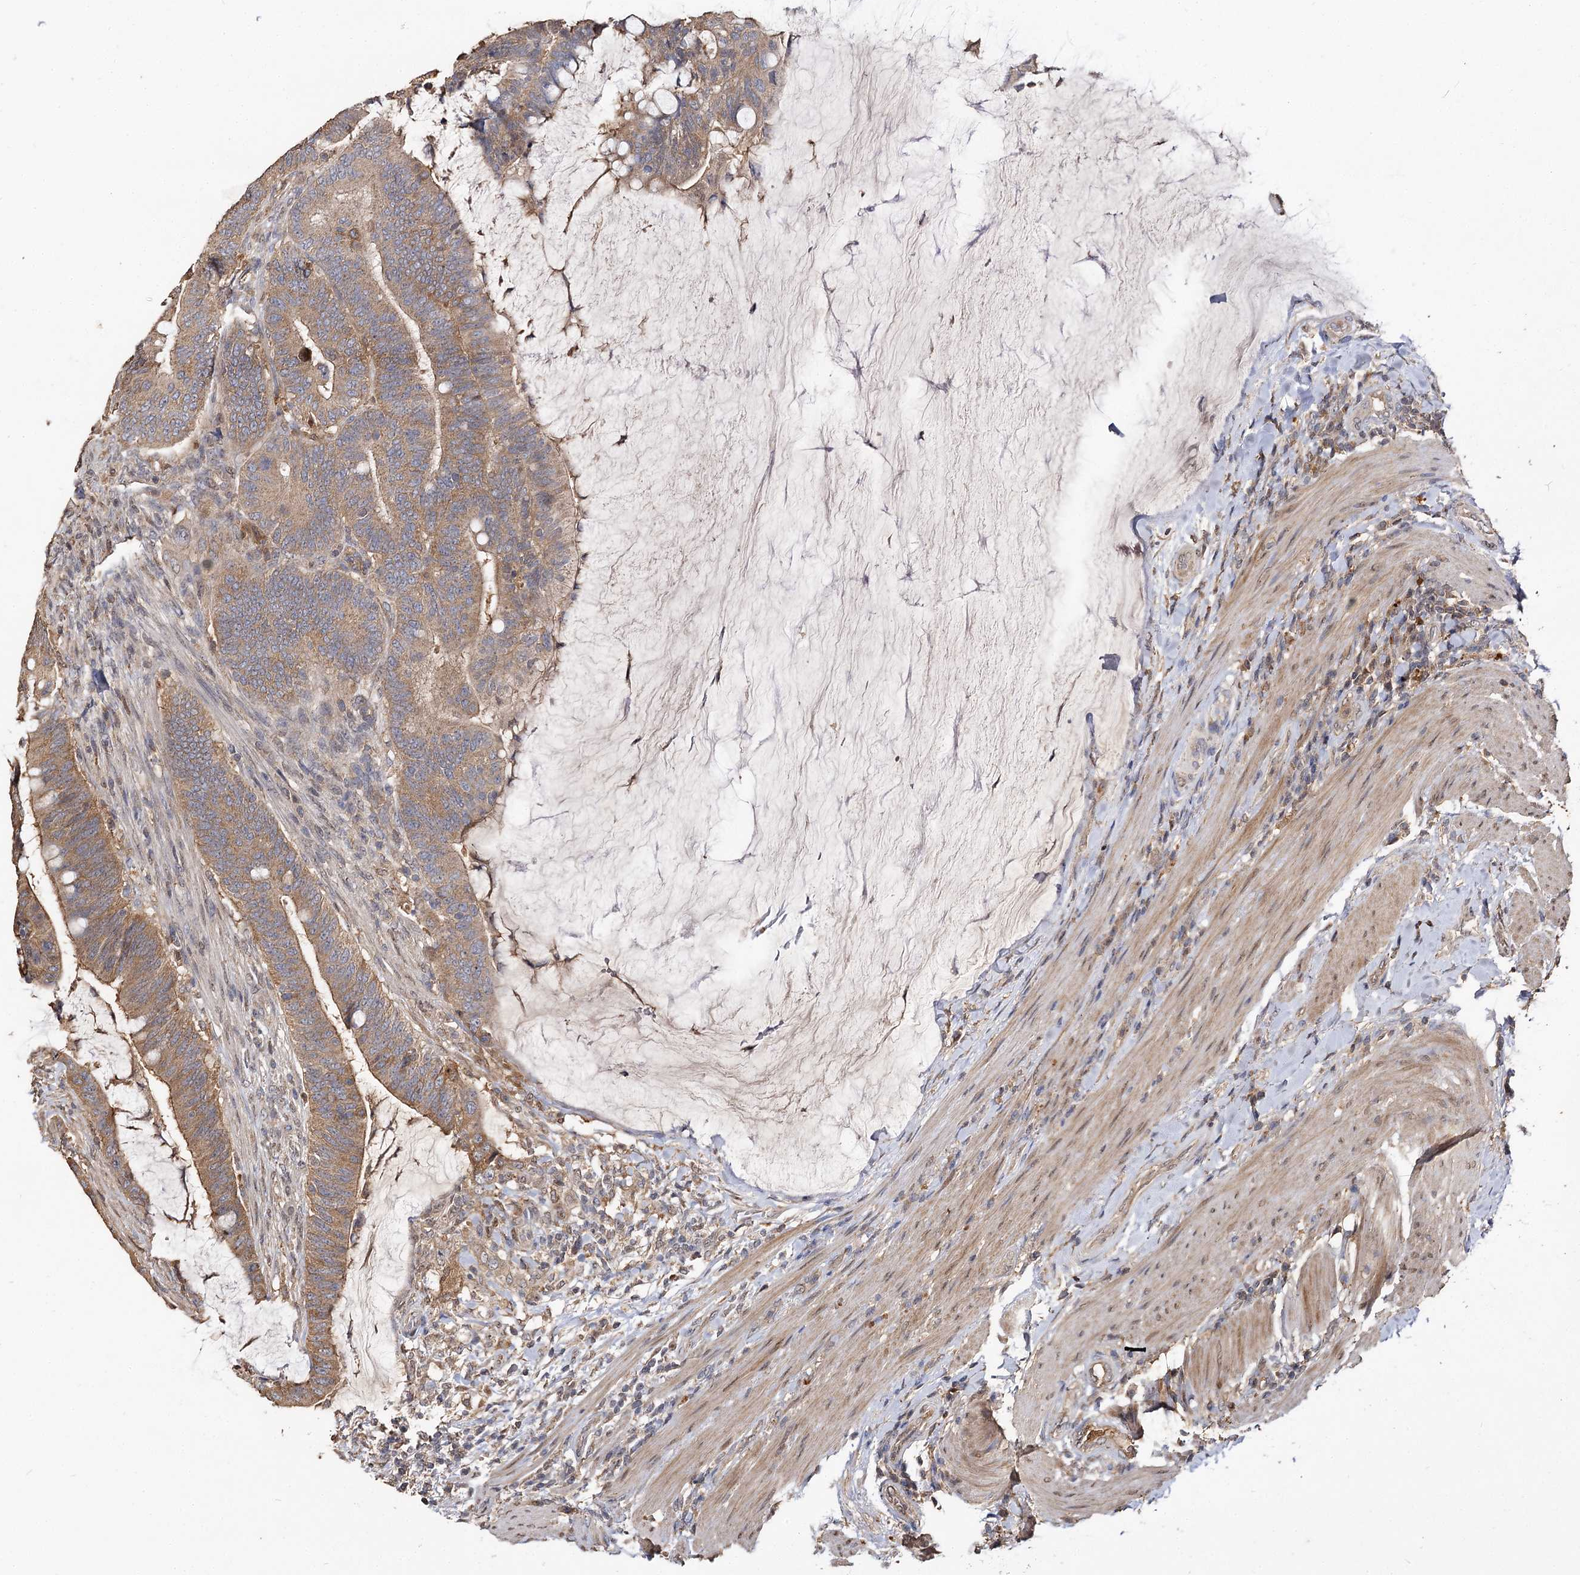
{"staining": {"intensity": "moderate", "quantity": ">75%", "location": "cytoplasmic/membranous"}, "tissue": "colorectal cancer", "cell_type": "Tumor cells", "image_type": "cancer", "snomed": [{"axis": "morphology", "description": "Adenocarcinoma, NOS"}, {"axis": "topography", "description": "Colon"}], "caption": "Colorectal cancer stained for a protein reveals moderate cytoplasmic/membranous positivity in tumor cells.", "gene": "ARL13A", "patient": {"sex": "female", "age": 66}}